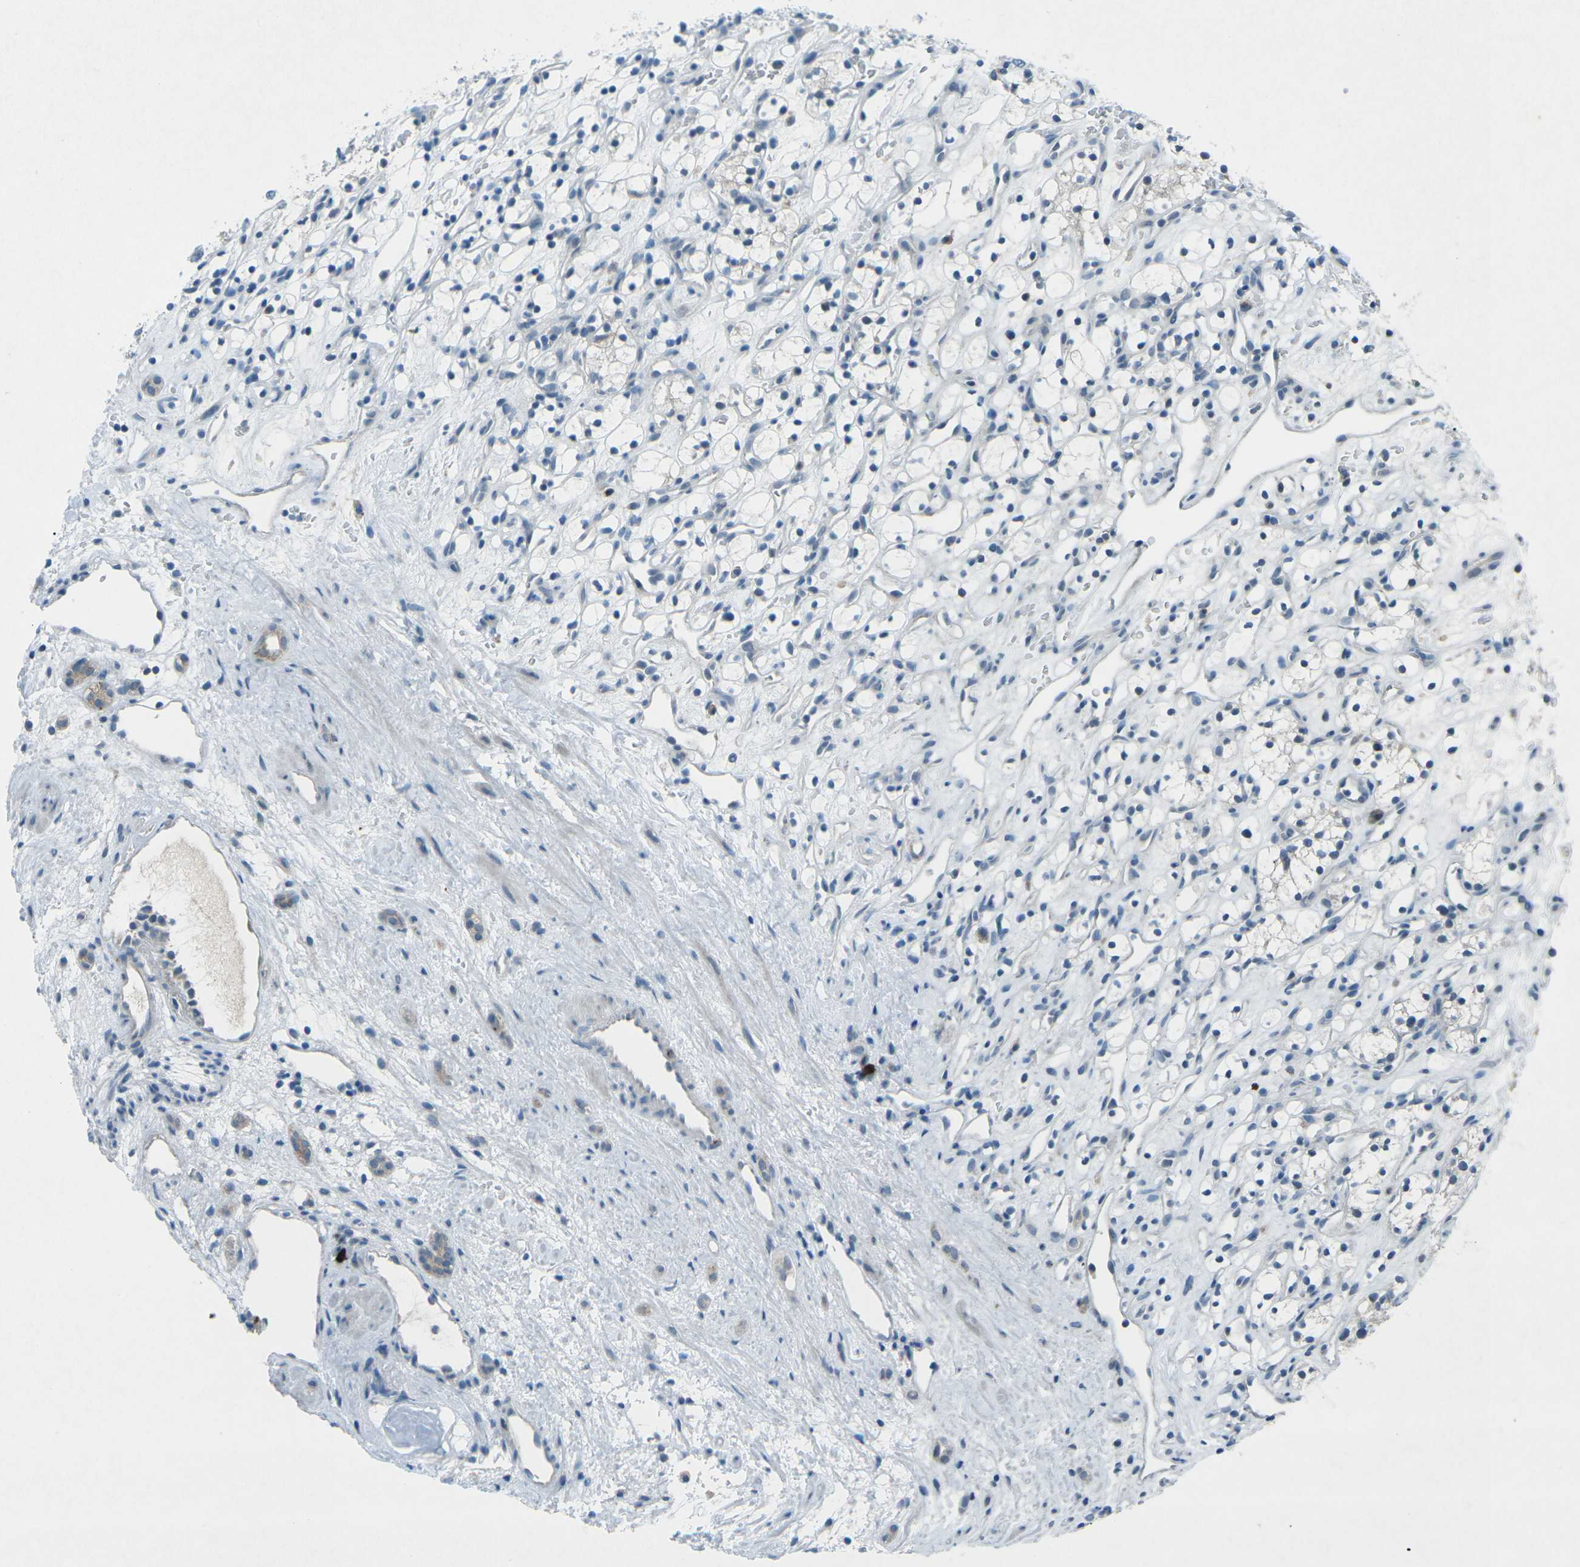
{"staining": {"intensity": "negative", "quantity": "none", "location": "none"}, "tissue": "renal cancer", "cell_type": "Tumor cells", "image_type": "cancer", "snomed": [{"axis": "morphology", "description": "Adenocarcinoma, NOS"}, {"axis": "topography", "description": "Kidney"}], "caption": "Renal adenocarcinoma was stained to show a protein in brown. There is no significant staining in tumor cells.", "gene": "PRKCA", "patient": {"sex": "female", "age": 60}}